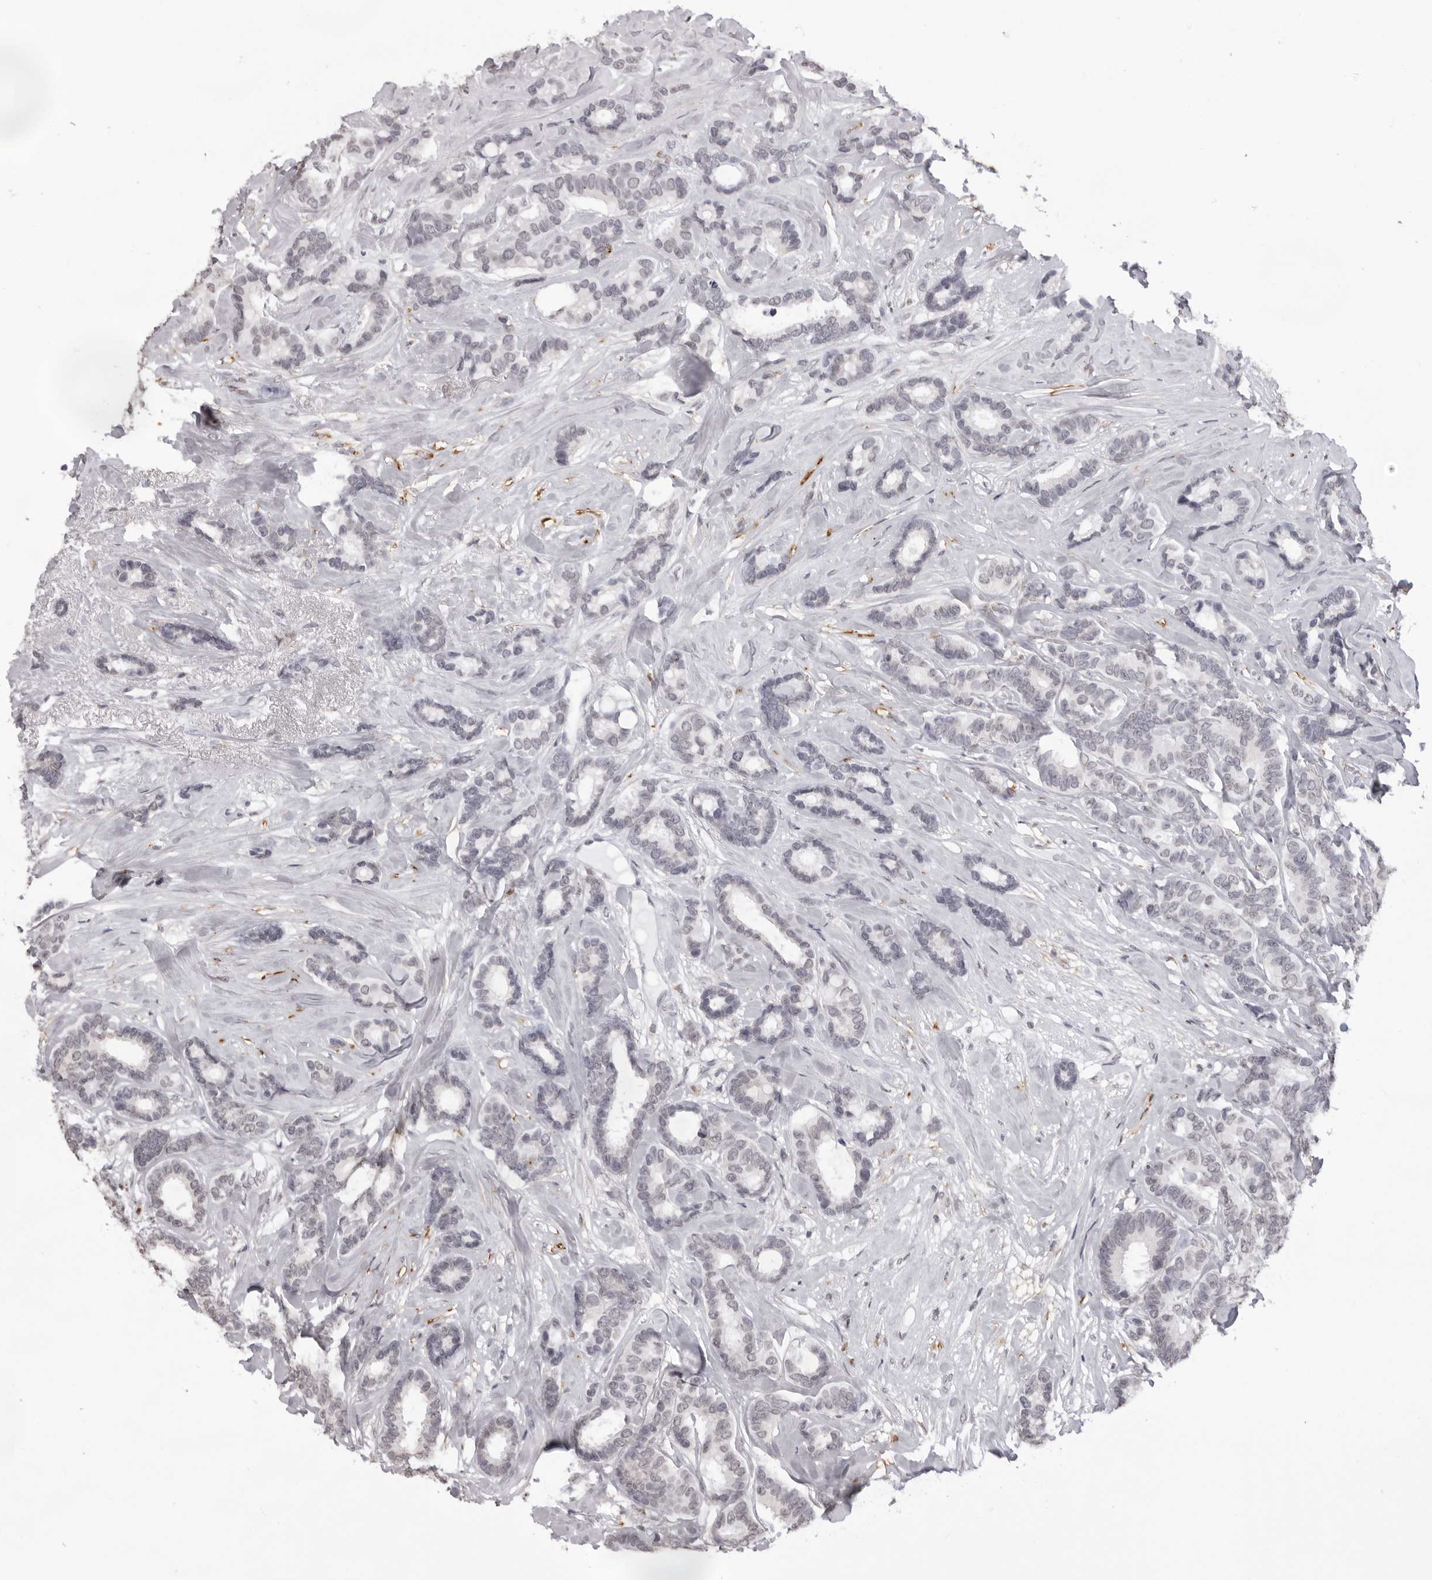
{"staining": {"intensity": "negative", "quantity": "none", "location": "none"}, "tissue": "breast cancer", "cell_type": "Tumor cells", "image_type": "cancer", "snomed": [{"axis": "morphology", "description": "Duct carcinoma"}, {"axis": "topography", "description": "Breast"}], "caption": "DAB immunohistochemical staining of human breast invasive ductal carcinoma shows no significant expression in tumor cells. Brightfield microscopy of immunohistochemistry stained with DAB (3,3'-diaminobenzidine) (brown) and hematoxylin (blue), captured at high magnification.", "gene": "NTM", "patient": {"sex": "female", "age": 87}}